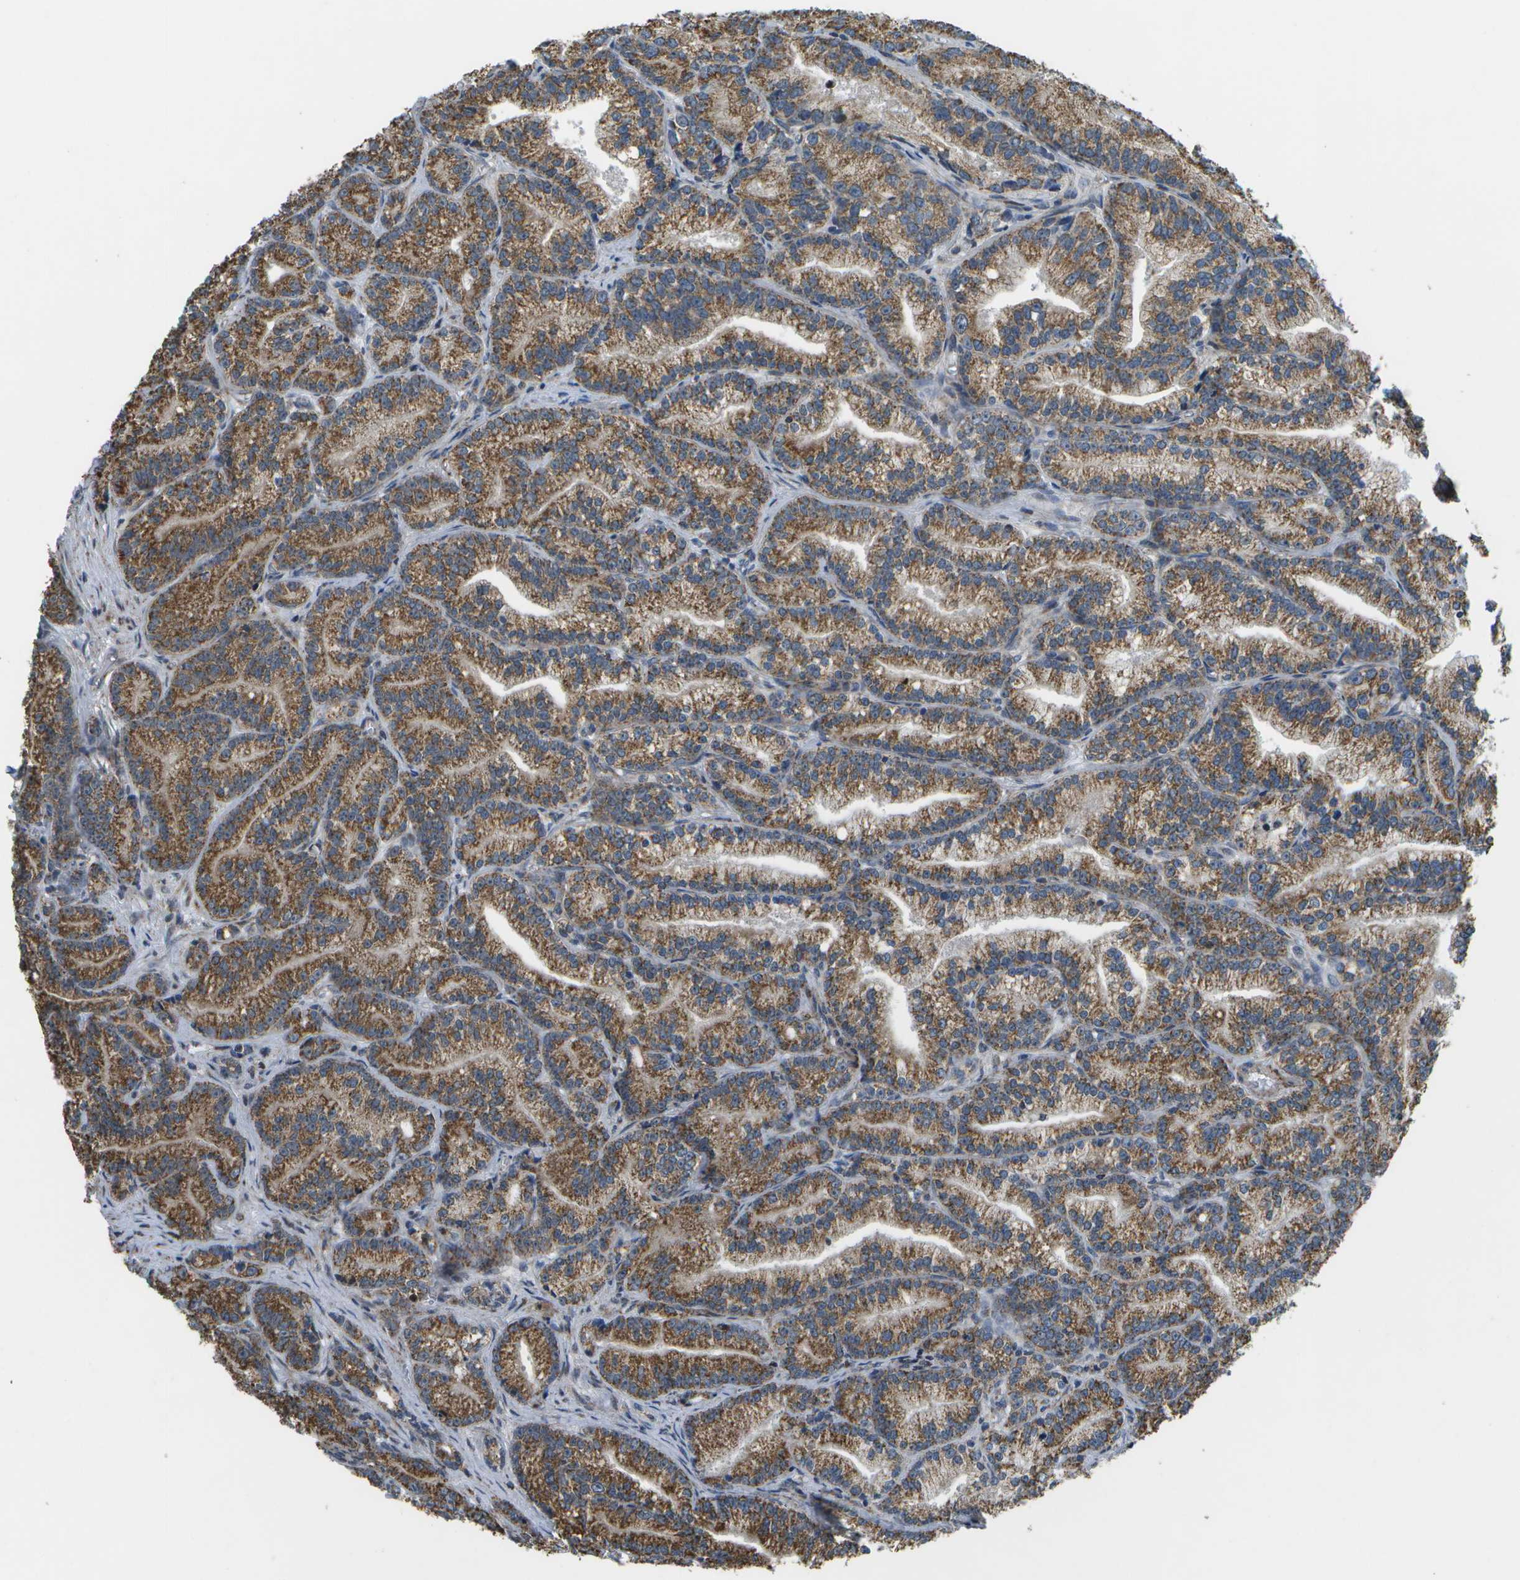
{"staining": {"intensity": "strong", "quantity": ">75%", "location": "cytoplasmic/membranous"}, "tissue": "prostate cancer", "cell_type": "Tumor cells", "image_type": "cancer", "snomed": [{"axis": "morphology", "description": "Adenocarcinoma, Low grade"}, {"axis": "topography", "description": "Prostate"}], "caption": "Immunohistochemical staining of prostate cancer displays strong cytoplasmic/membranous protein expression in approximately >75% of tumor cells.", "gene": "GALNT15", "patient": {"sex": "male", "age": 89}}